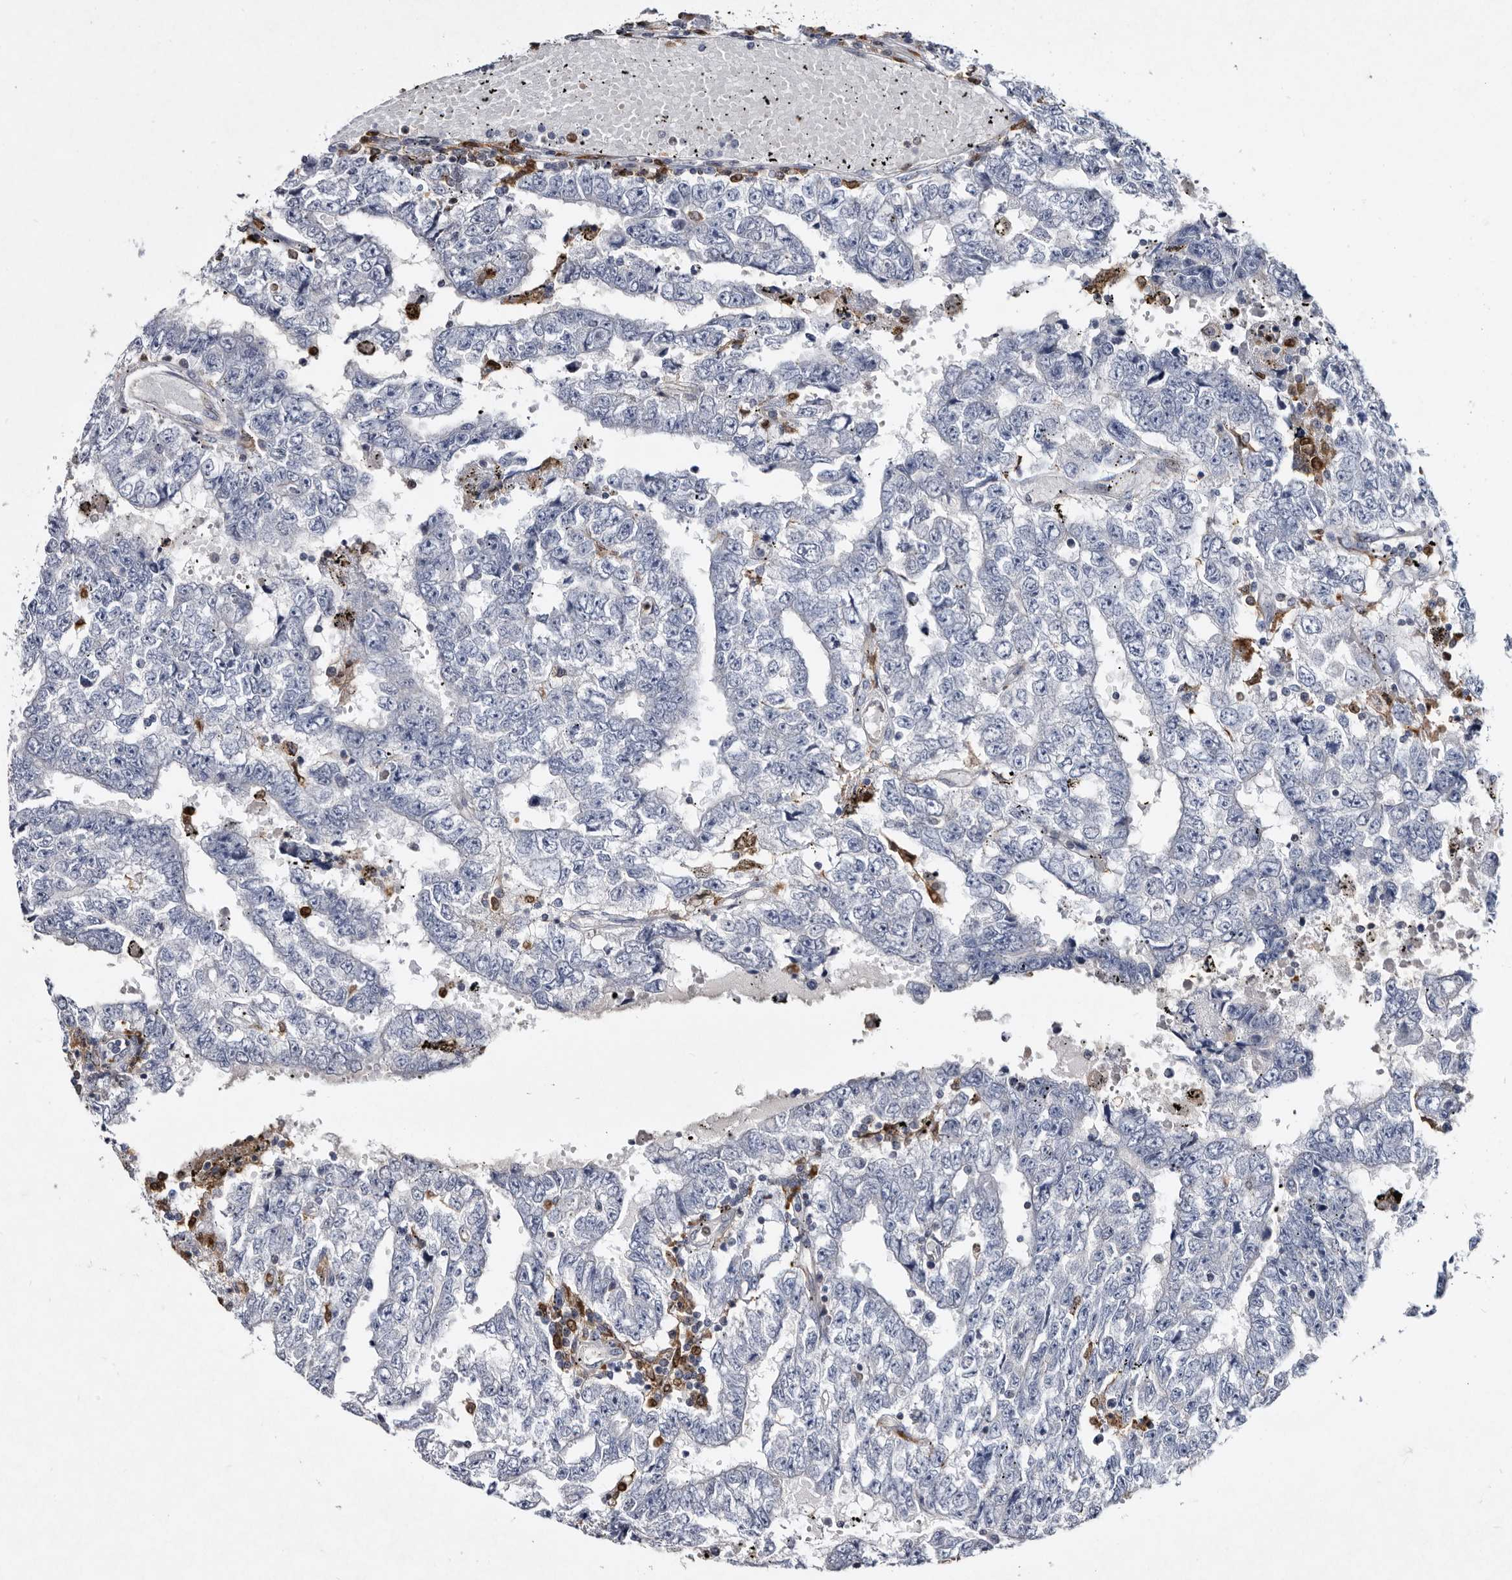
{"staining": {"intensity": "negative", "quantity": "none", "location": "none"}, "tissue": "testis cancer", "cell_type": "Tumor cells", "image_type": "cancer", "snomed": [{"axis": "morphology", "description": "Carcinoma, Embryonal, NOS"}, {"axis": "topography", "description": "Testis"}], "caption": "Immunohistochemistry micrograph of neoplastic tissue: human testis embryonal carcinoma stained with DAB reveals no significant protein staining in tumor cells.", "gene": "SERPINB8", "patient": {"sex": "male", "age": 25}}